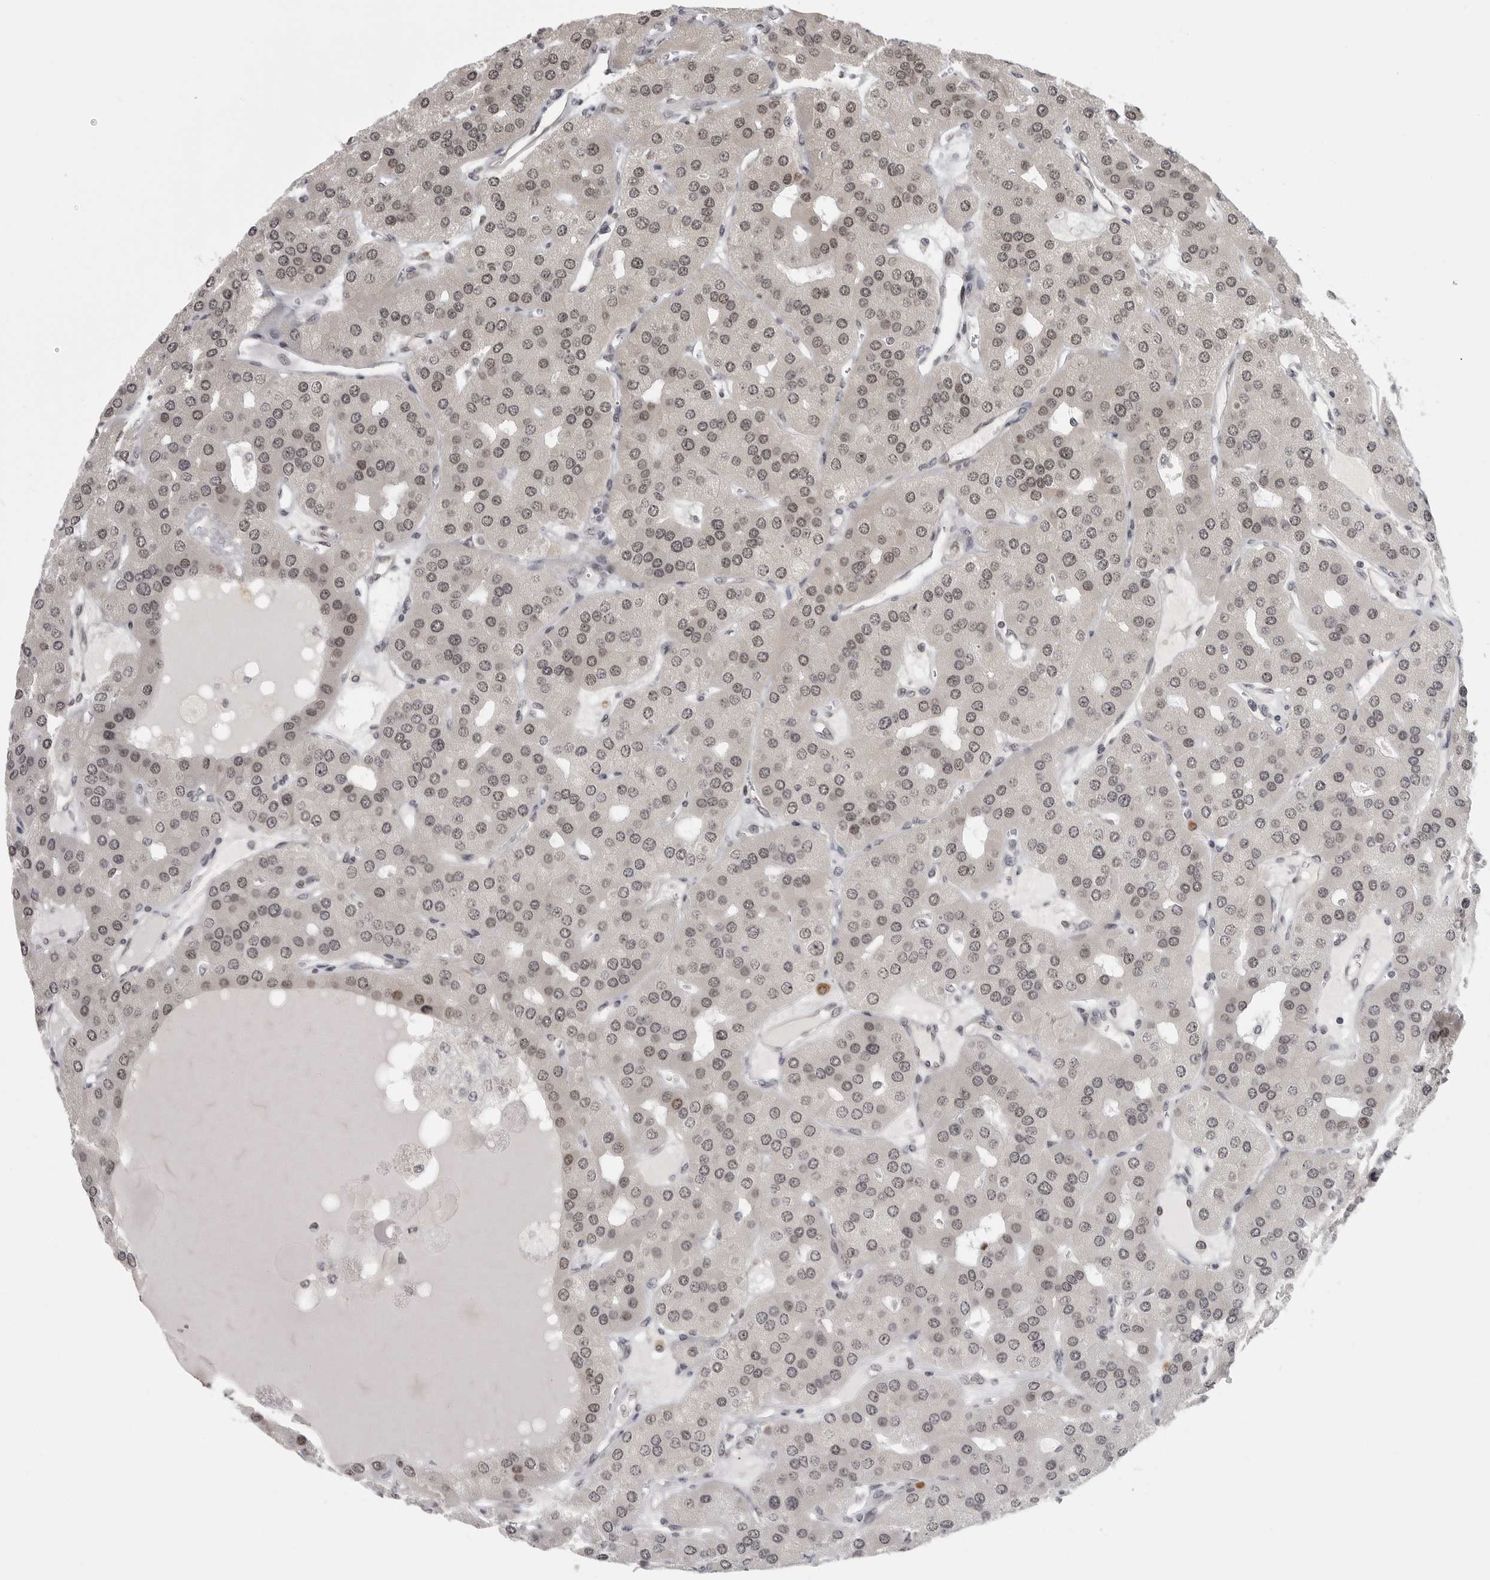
{"staining": {"intensity": "strong", "quantity": "25%-75%", "location": "nuclear"}, "tissue": "parathyroid gland", "cell_type": "Glandular cells", "image_type": "normal", "snomed": [{"axis": "morphology", "description": "Normal tissue, NOS"}, {"axis": "morphology", "description": "Adenoma, NOS"}, {"axis": "topography", "description": "Parathyroid gland"}], "caption": "Protein staining of normal parathyroid gland demonstrates strong nuclear expression in approximately 25%-75% of glandular cells. Using DAB (3,3'-diaminobenzidine) (brown) and hematoxylin (blue) stains, captured at high magnification using brightfield microscopy.", "gene": "PRDM10", "patient": {"sex": "female", "age": 86}}